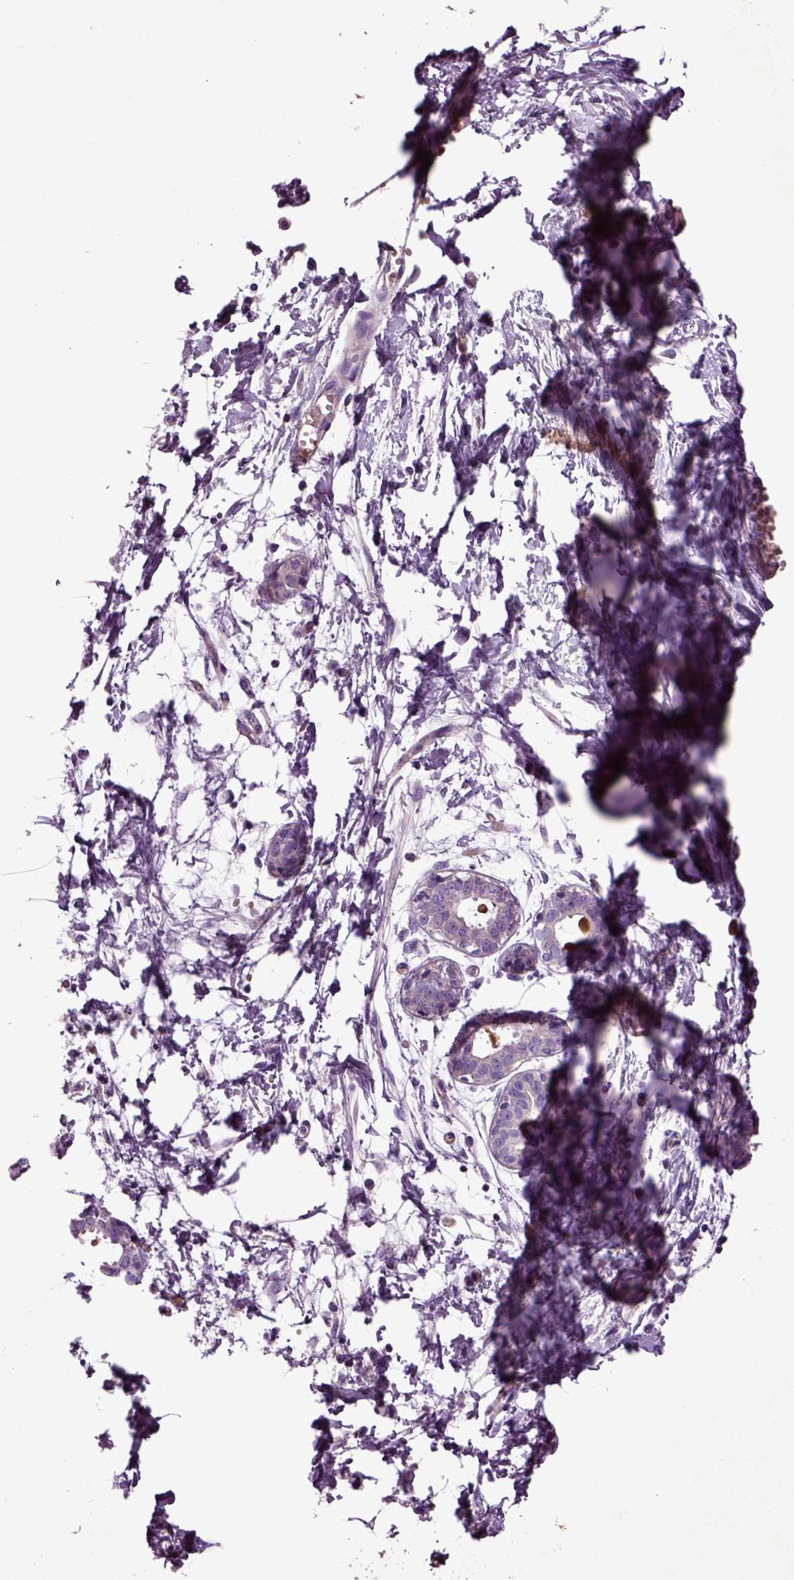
{"staining": {"intensity": "negative", "quantity": "none", "location": "none"}, "tissue": "breast", "cell_type": "Adipocytes", "image_type": "normal", "snomed": [{"axis": "morphology", "description": "Normal tissue, NOS"}, {"axis": "topography", "description": "Breast"}], "caption": "This is an IHC histopathology image of benign breast. There is no expression in adipocytes.", "gene": "SPON1", "patient": {"sex": "female", "age": 37}}